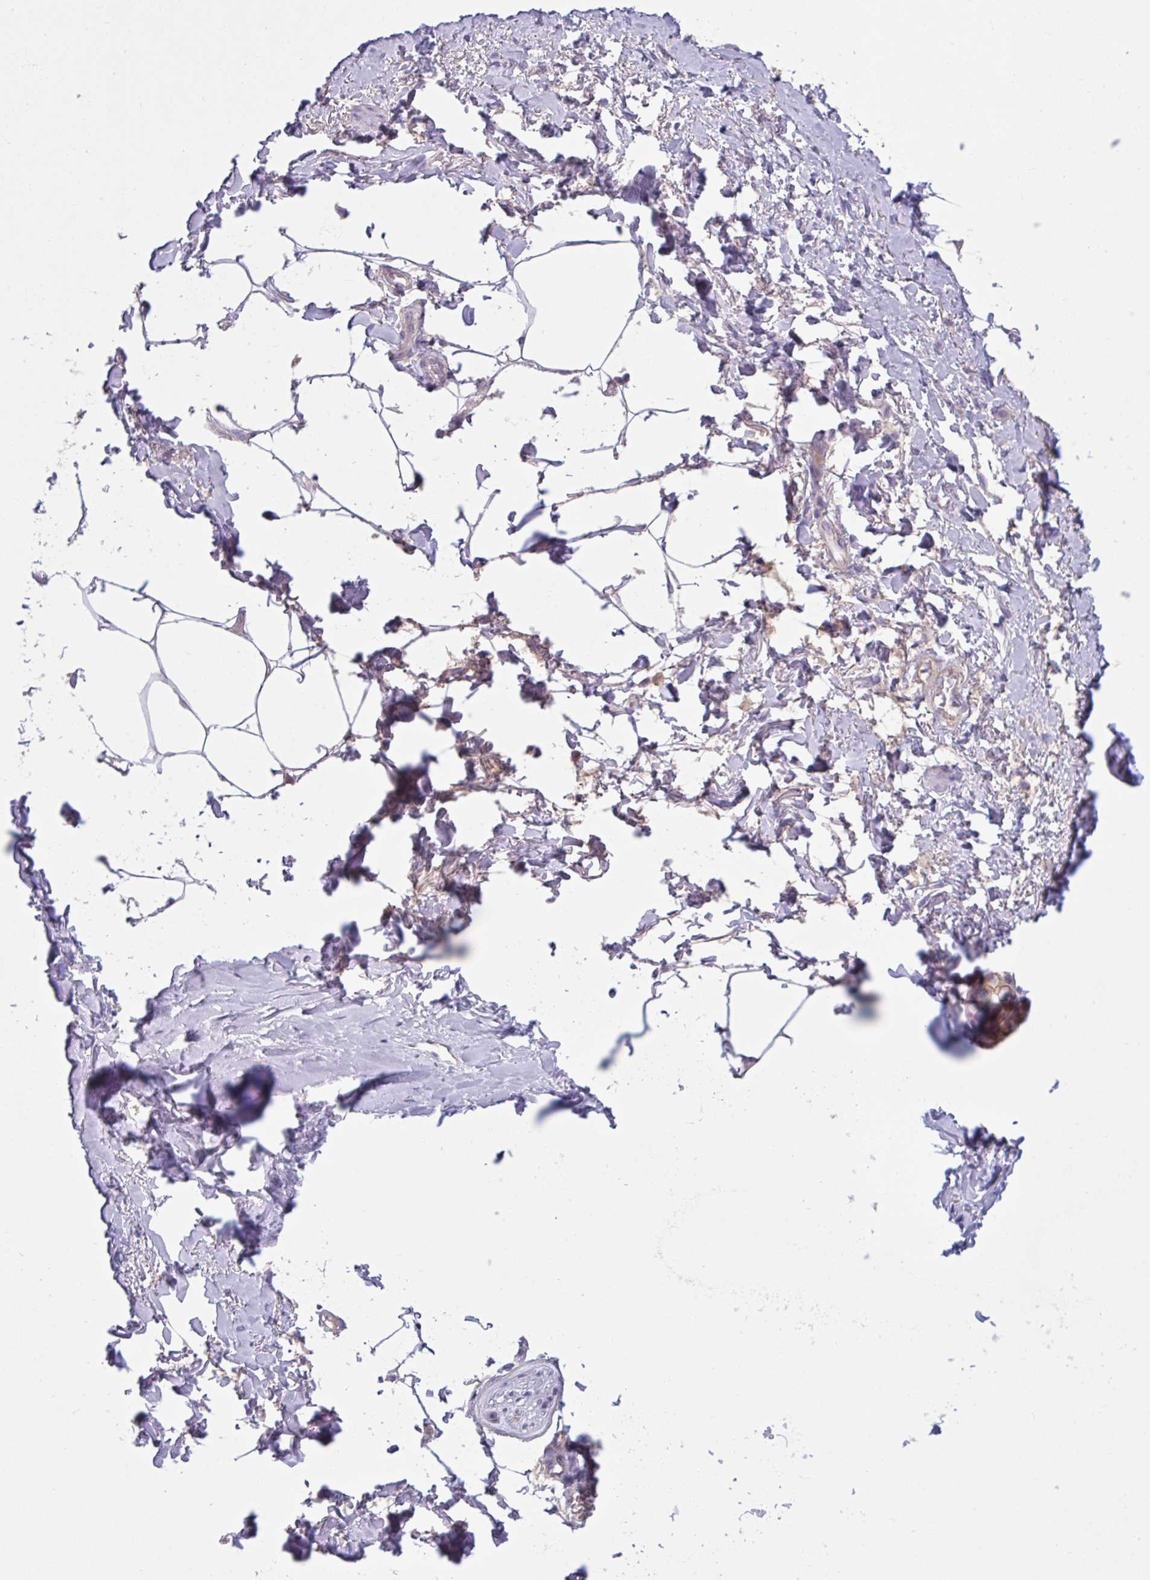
{"staining": {"intensity": "negative", "quantity": "none", "location": "none"}, "tissue": "adipose tissue", "cell_type": "Adipocytes", "image_type": "normal", "snomed": [{"axis": "morphology", "description": "Normal tissue, NOS"}, {"axis": "topography", "description": "Vagina"}, {"axis": "topography", "description": "Peripheral nerve tissue"}], "caption": "The immunohistochemistry (IHC) image has no significant expression in adipocytes of adipose tissue. The staining is performed using DAB brown chromogen with nuclei counter-stained in using hematoxylin.", "gene": "TTC7B", "patient": {"sex": "female", "age": 71}}